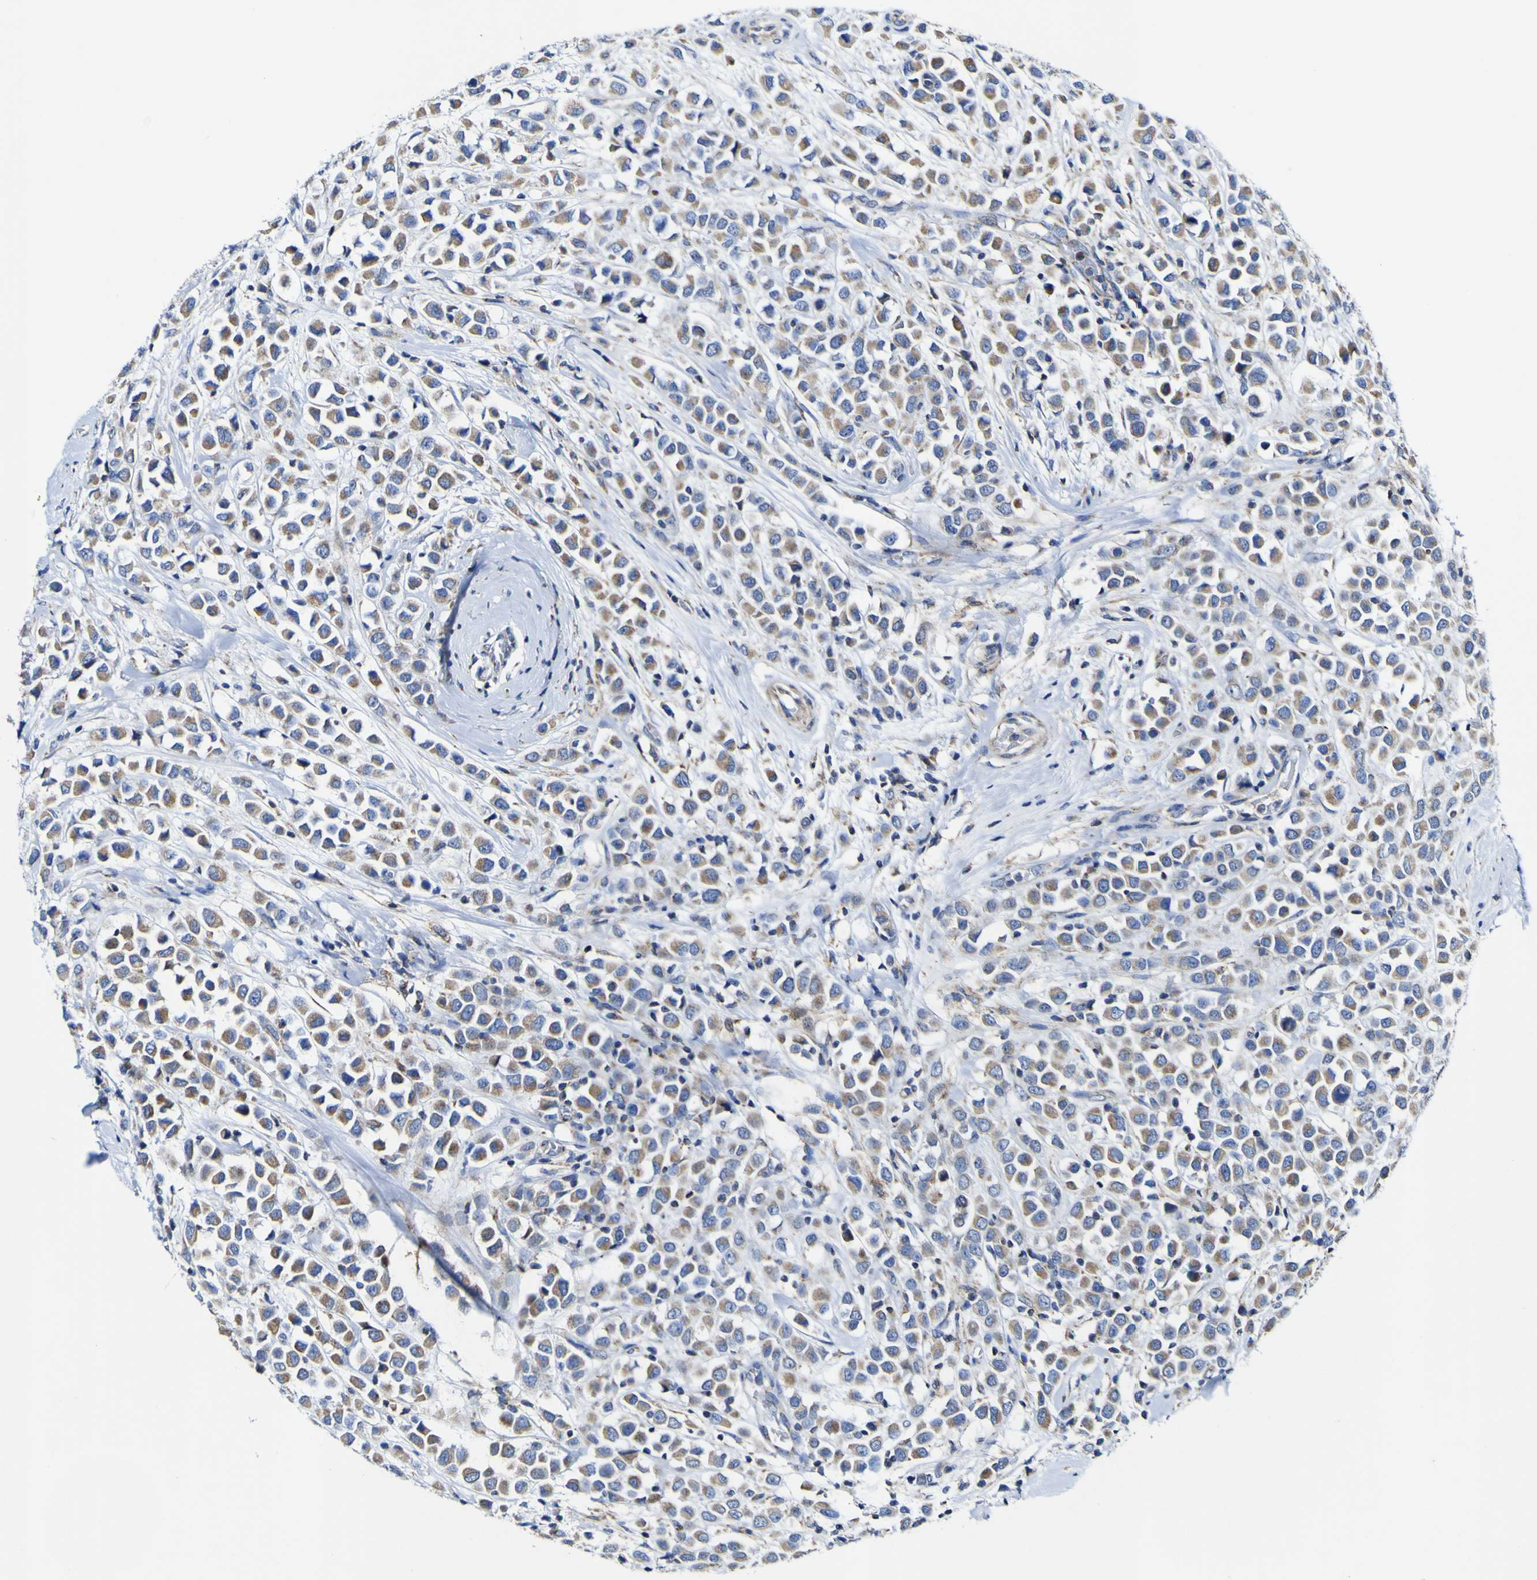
{"staining": {"intensity": "moderate", "quantity": ">75%", "location": "cytoplasmic/membranous"}, "tissue": "breast cancer", "cell_type": "Tumor cells", "image_type": "cancer", "snomed": [{"axis": "morphology", "description": "Duct carcinoma"}, {"axis": "topography", "description": "Breast"}], "caption": "Immunohistochemistry (IHC) of human breast cancer exhibits medium levels of moderate cytoplasmic/membranous expression in about >75% of tumor cells.", "gene": "CCDC90B", "patient": {"sex": "female", "age": 61}}